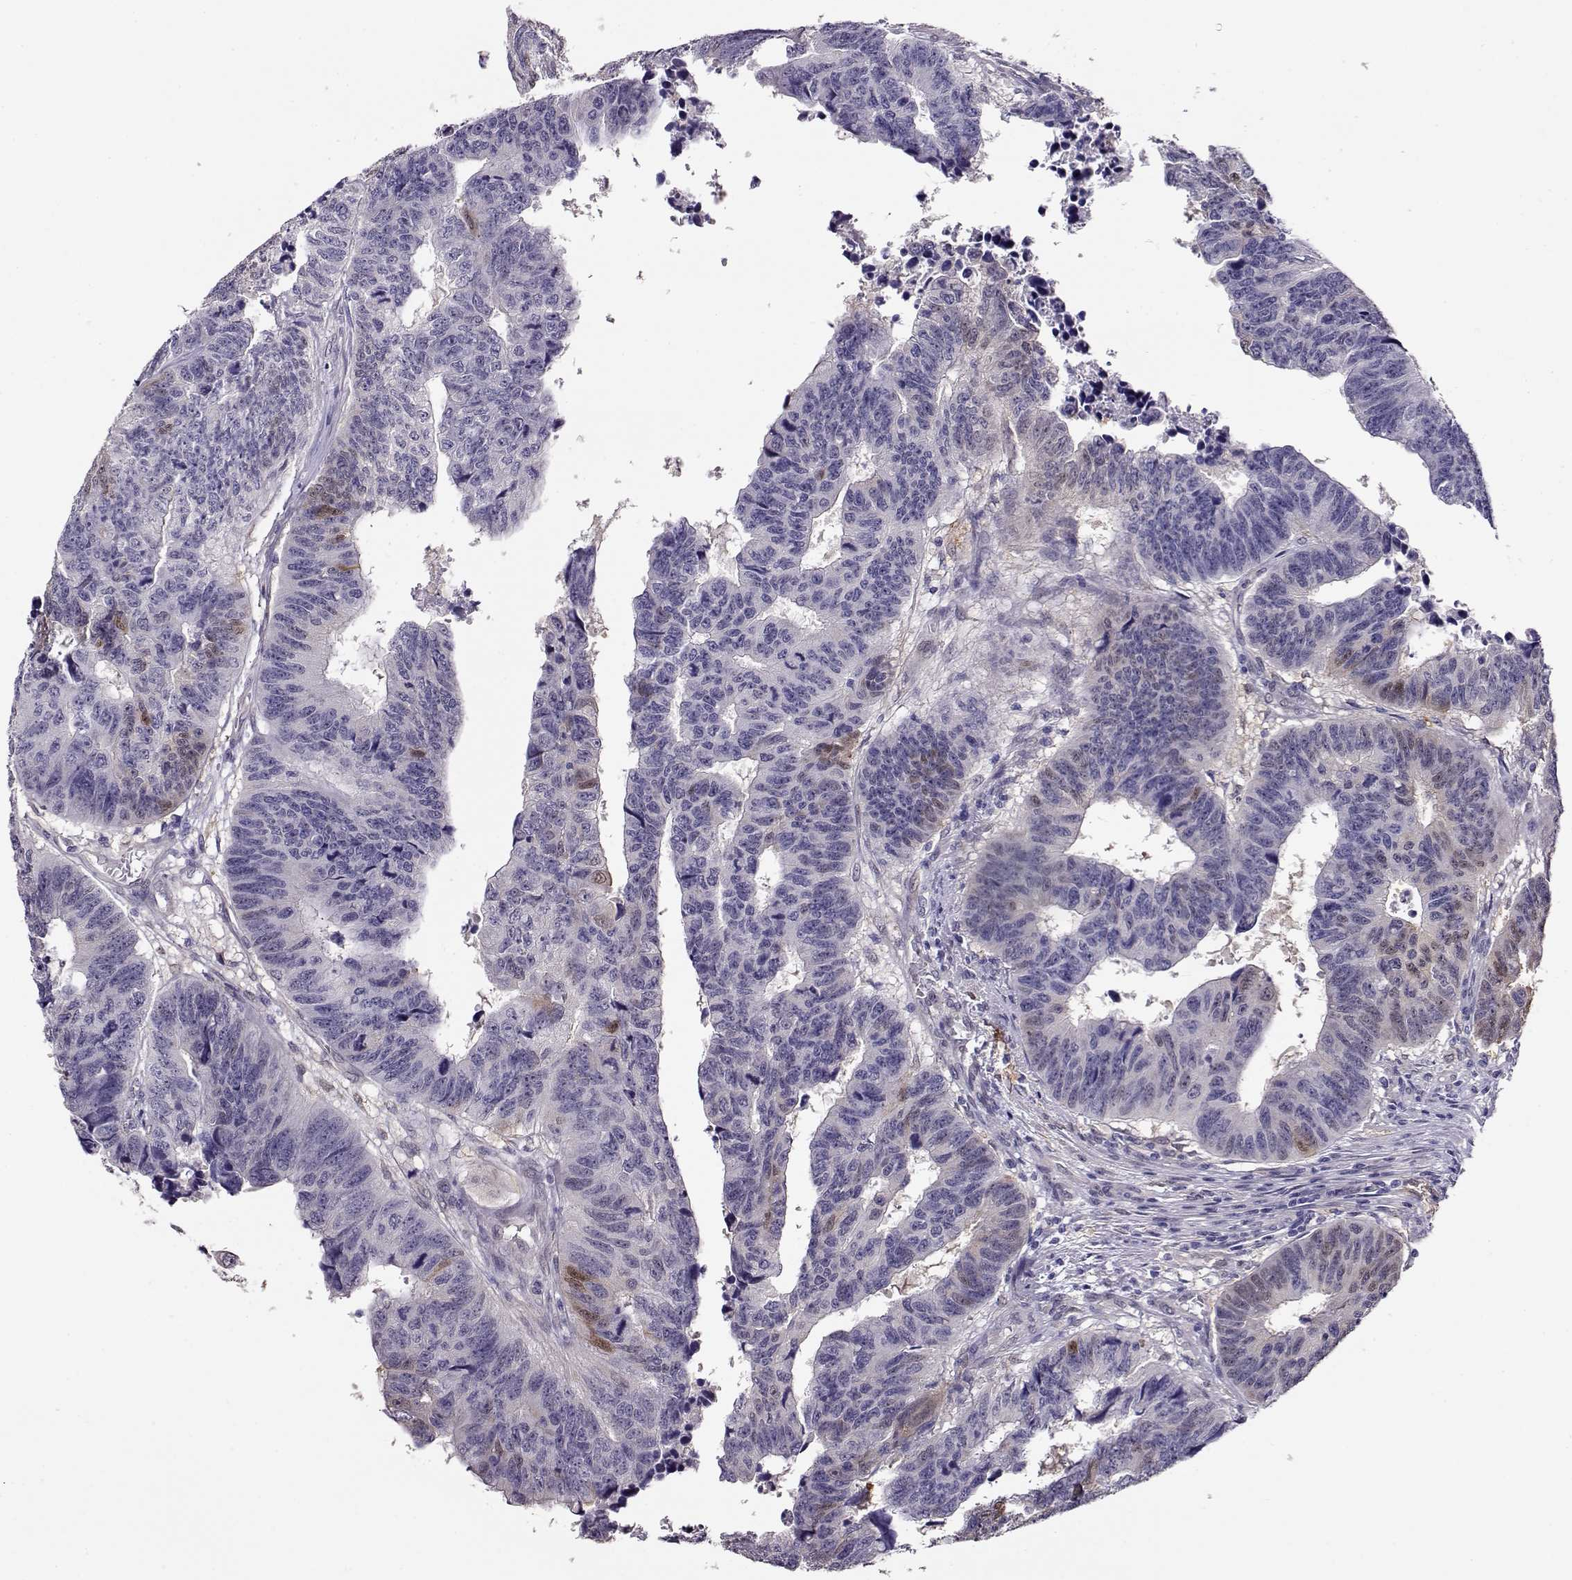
{"staining": {"intensity": "weak", "quantity": "<25%", "location": "nuclear"}, "tissue": "colorectal cancer", "cell_type": "Tumor cells", "image_type": "cancer", "snomed": [{"axis": "morphology", "description": "Adenocarcinoma, NOS"}, {"axis": "topography", "description": "Rectum"}], "caption": "Tumor cells show no significant staining in adenocarcinoma (colorectal).", "gene": "CCR8", "patient": {"sex": "female", "age": 85}}